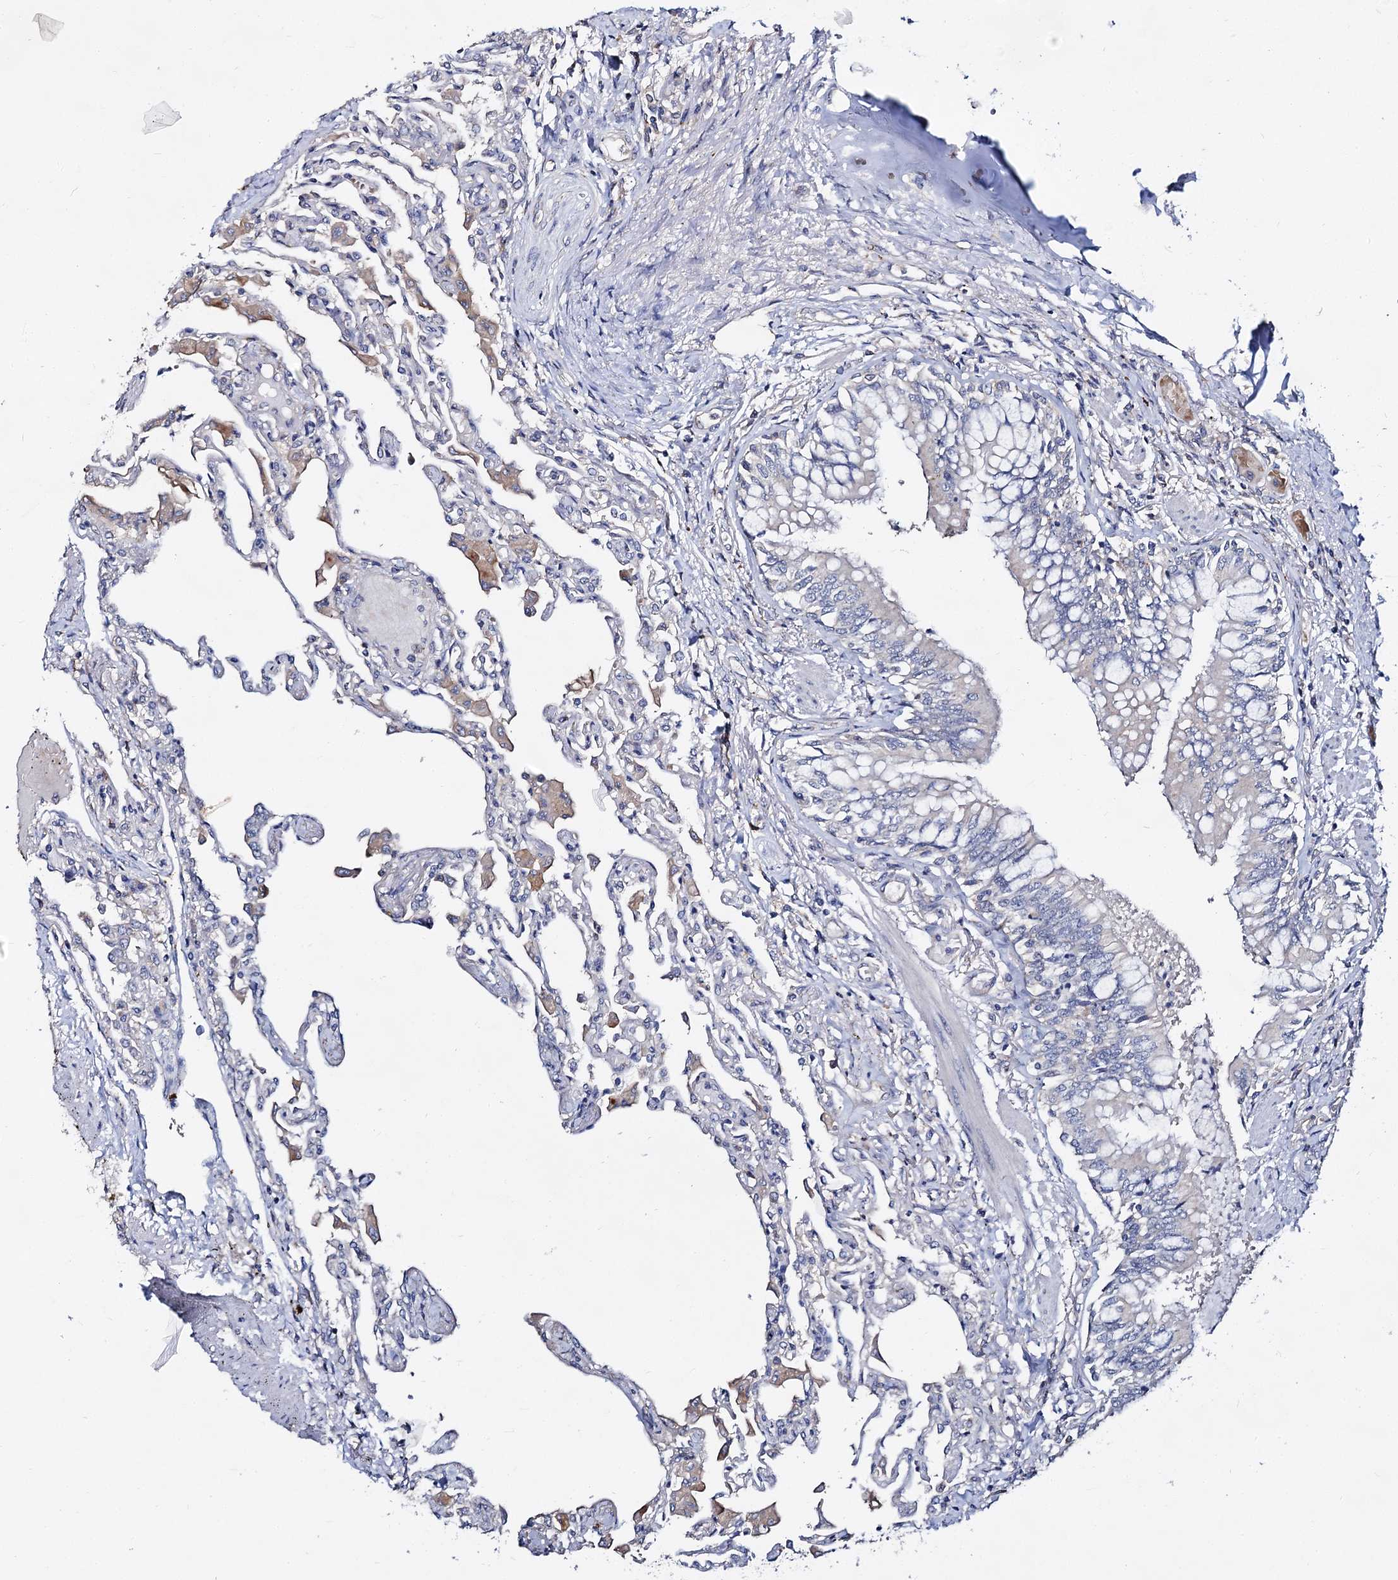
{"staining": {"intensity": "negative", "quantity": "none", "location": "none"}, "tissue": "lung", "cell_type": "Alveolar cells", "image_type": "normal", "snomed": [{"axis": "morphology", "description": "Normal tissue, NOS"}, {"axis": "topography", "description": "Bronchus"}, {"axis": "topography", "description": "Lung"}], "caption": "Photomicrograph shows no protein positivity in alveolar cells of normal lung.", "gene": "HVCN1", "patient": {"sex": "female", "age": 49}}